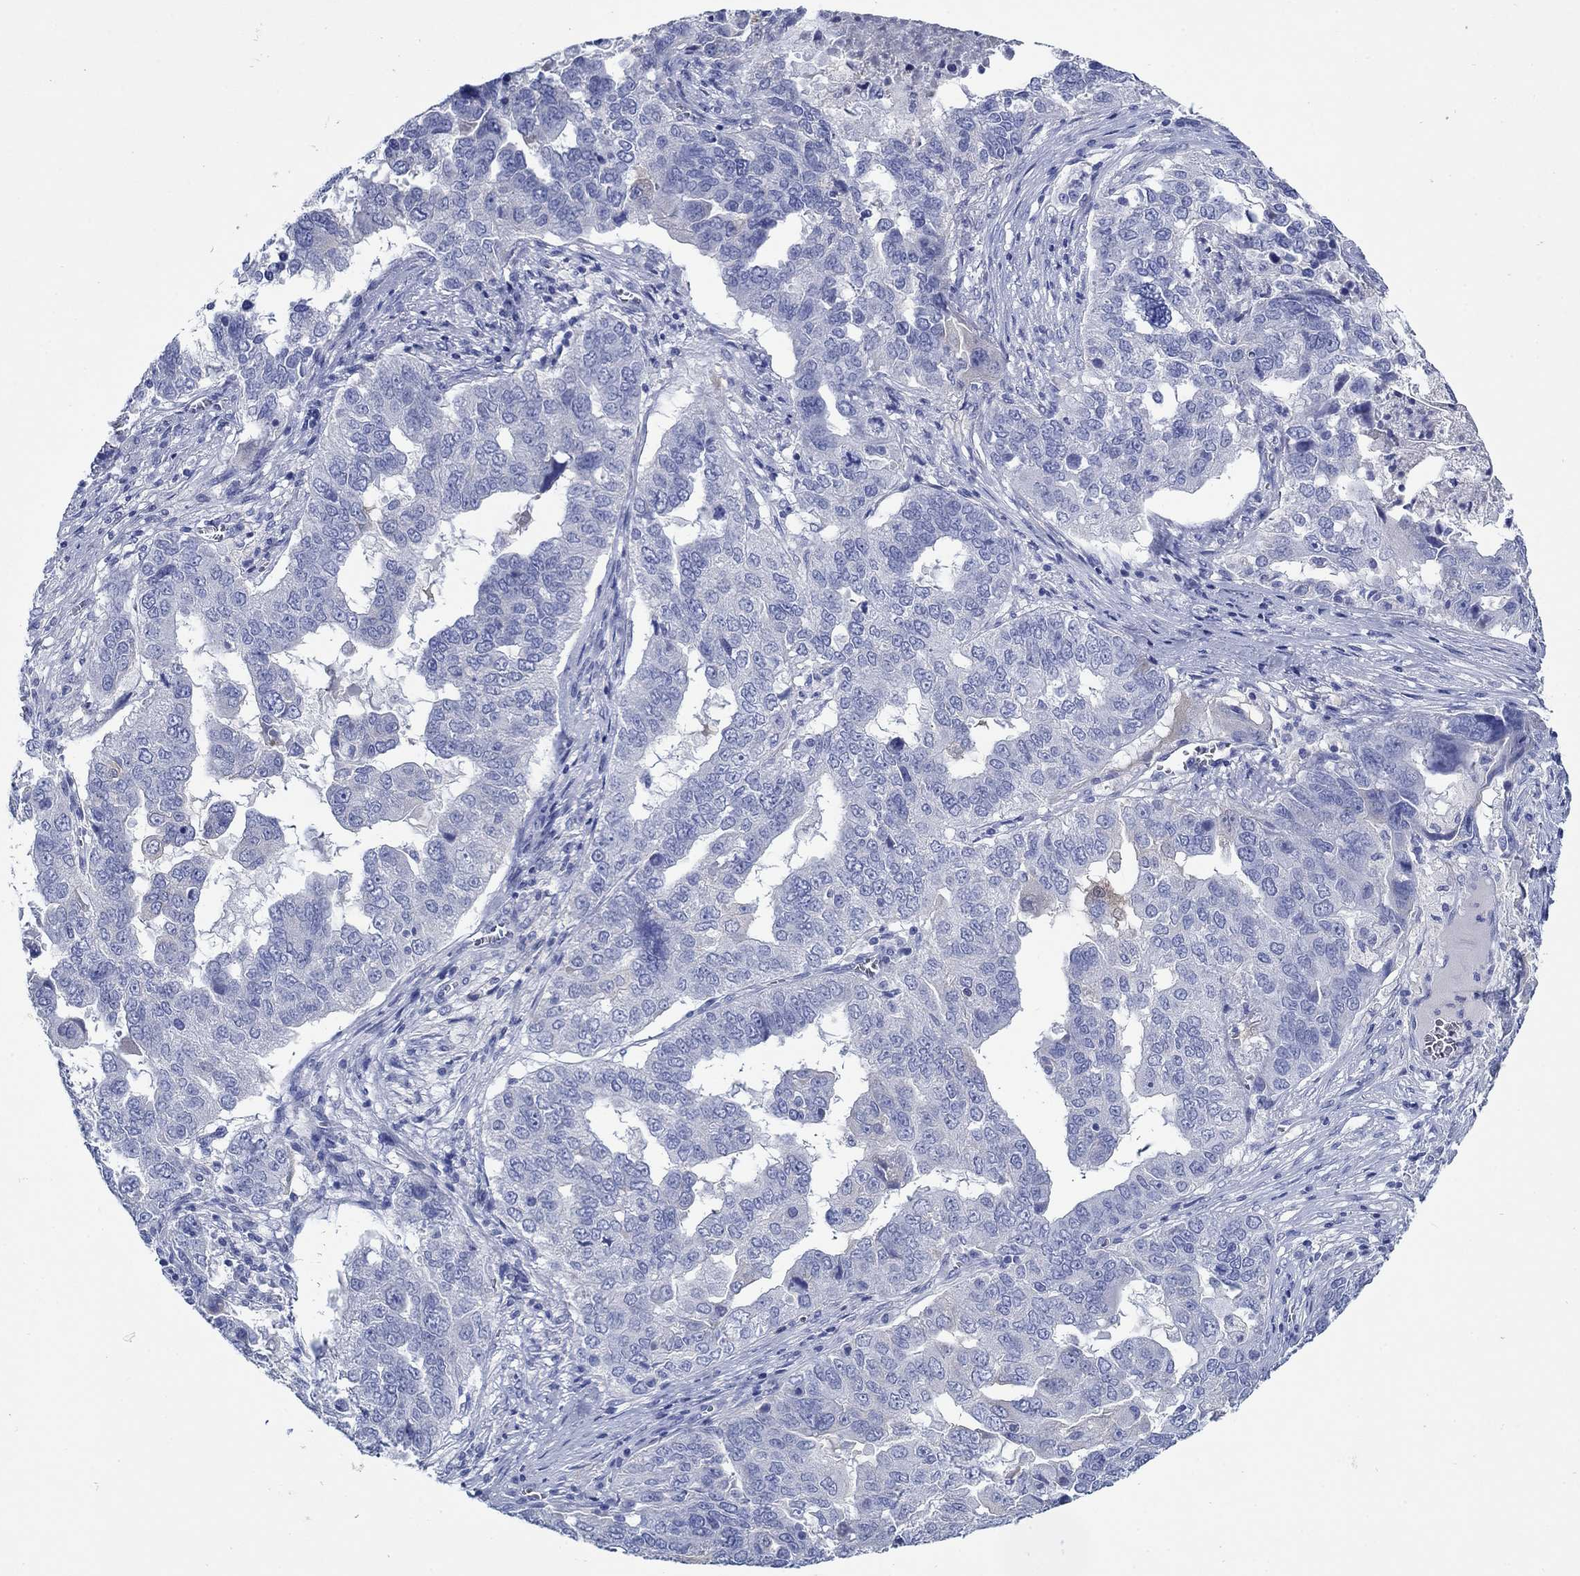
{"staining": {"intensity": "weak", "quantity": "<25%", "location": "cytoplasmic/membranous"}, "tissue": "ovarian cancer", "cell_type": "Tumor cells", "image_type": "cancer", "snomed": [{"axis": "morphology", "description": "Carcinoma, endometroid"}, {"axis": "topography", "description": "Soft tissue"}, {"axis": "topography", "description": "Ovary"}], "caption": "Immunohistochemical staining of human ovarian cancer displays no significant staining in tumor cells.", "gene": "TRIM16", "patient": {"sex": "female", "age": 52}}